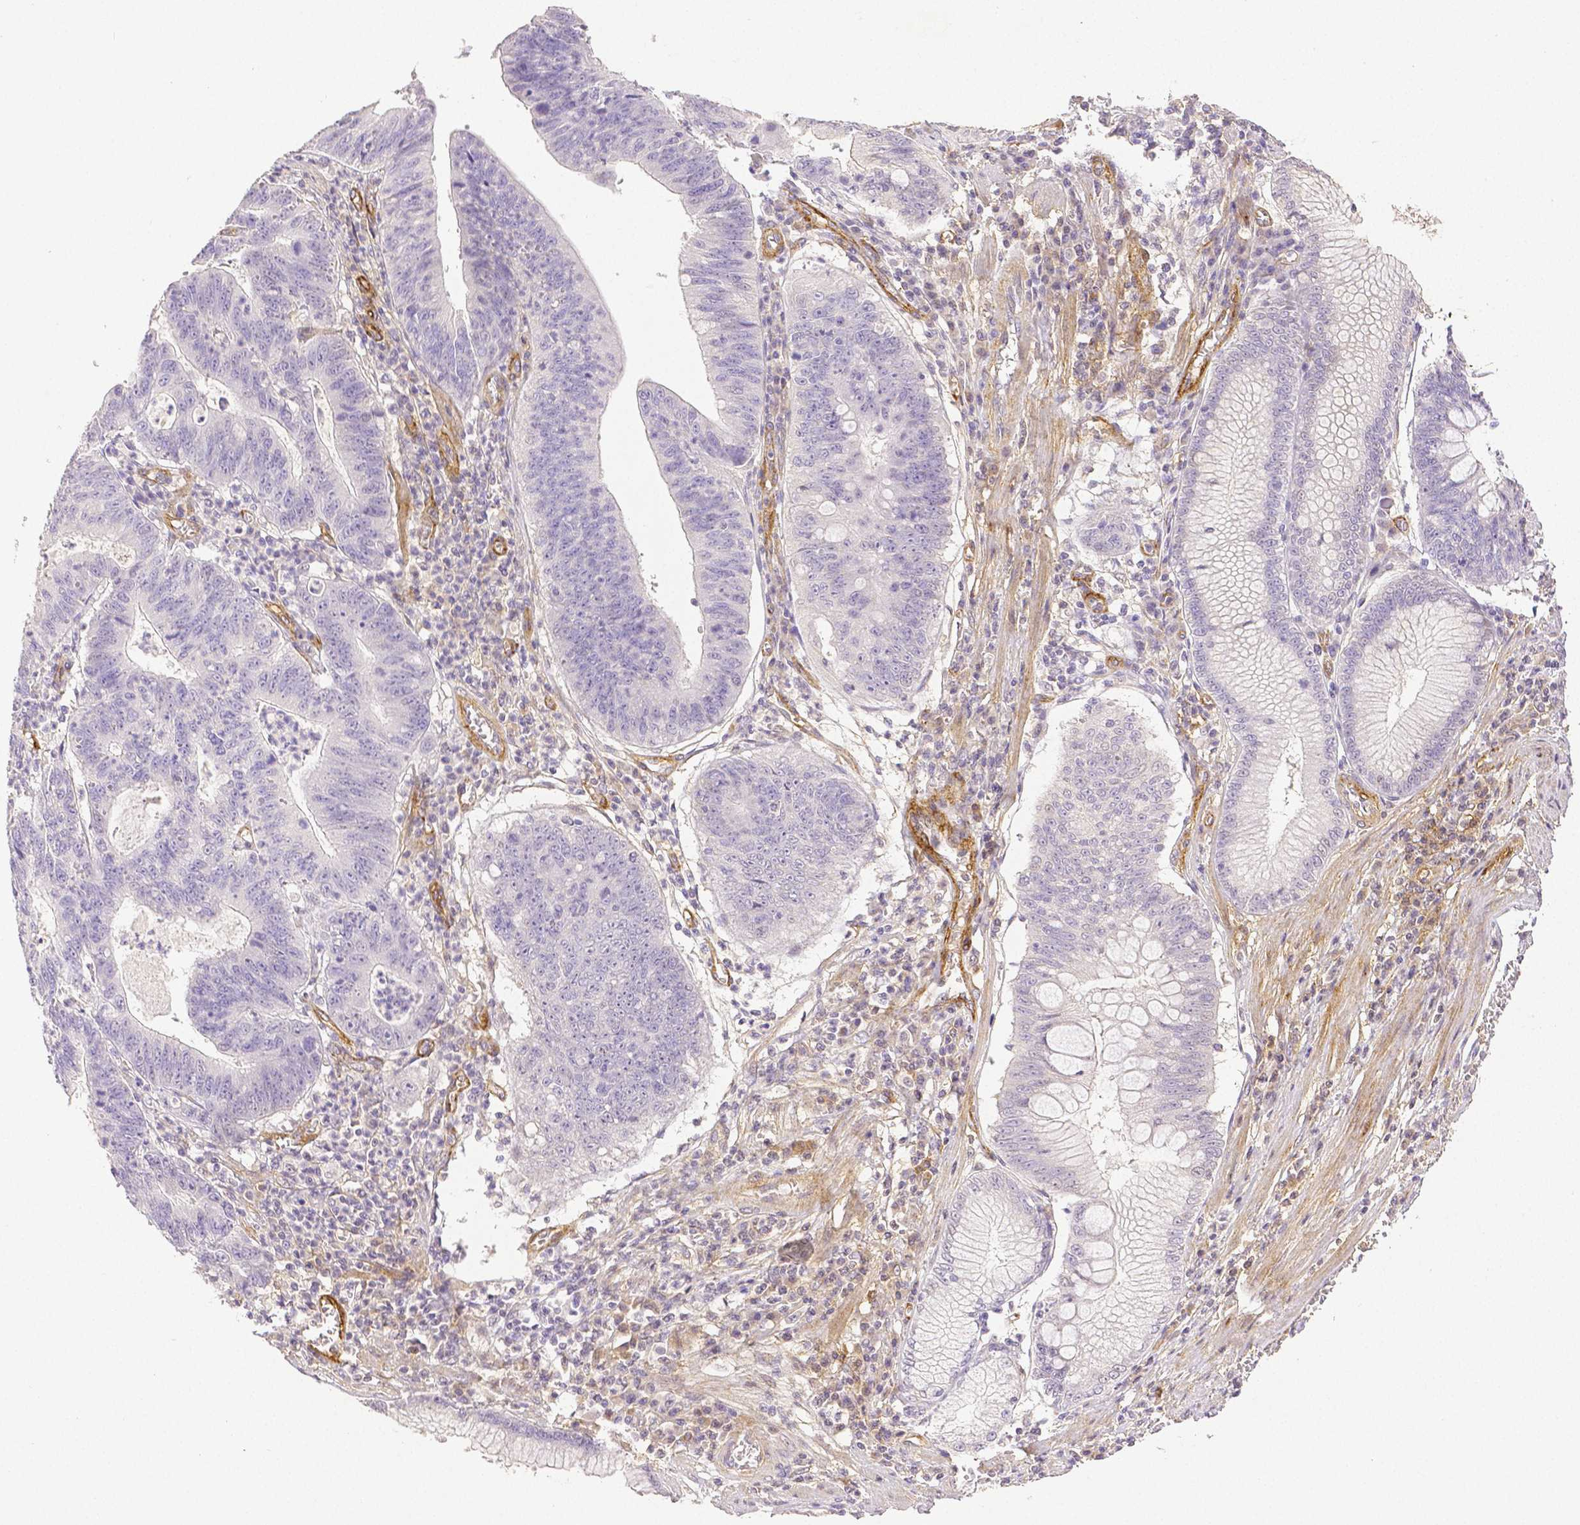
{"staining": {"intensity": "negative", "quantity": "none", "location": "none"}, "tissue": "stomach cancer", "cell_type": "Tumor cells", "image_type": "cancer", "snomed": [{"axis": "morphology", "description": "Adenocarcinoma, NOS"}, {"axis": "topography", "description": "Stomach"}], "caption": "This is an immunohistochemistry histopathology image of stomach cancer (adenocarcinoma). There is no staining in tumor cells.", "gene": "THY1", "patient": {"sex": "male", "age": 59}}